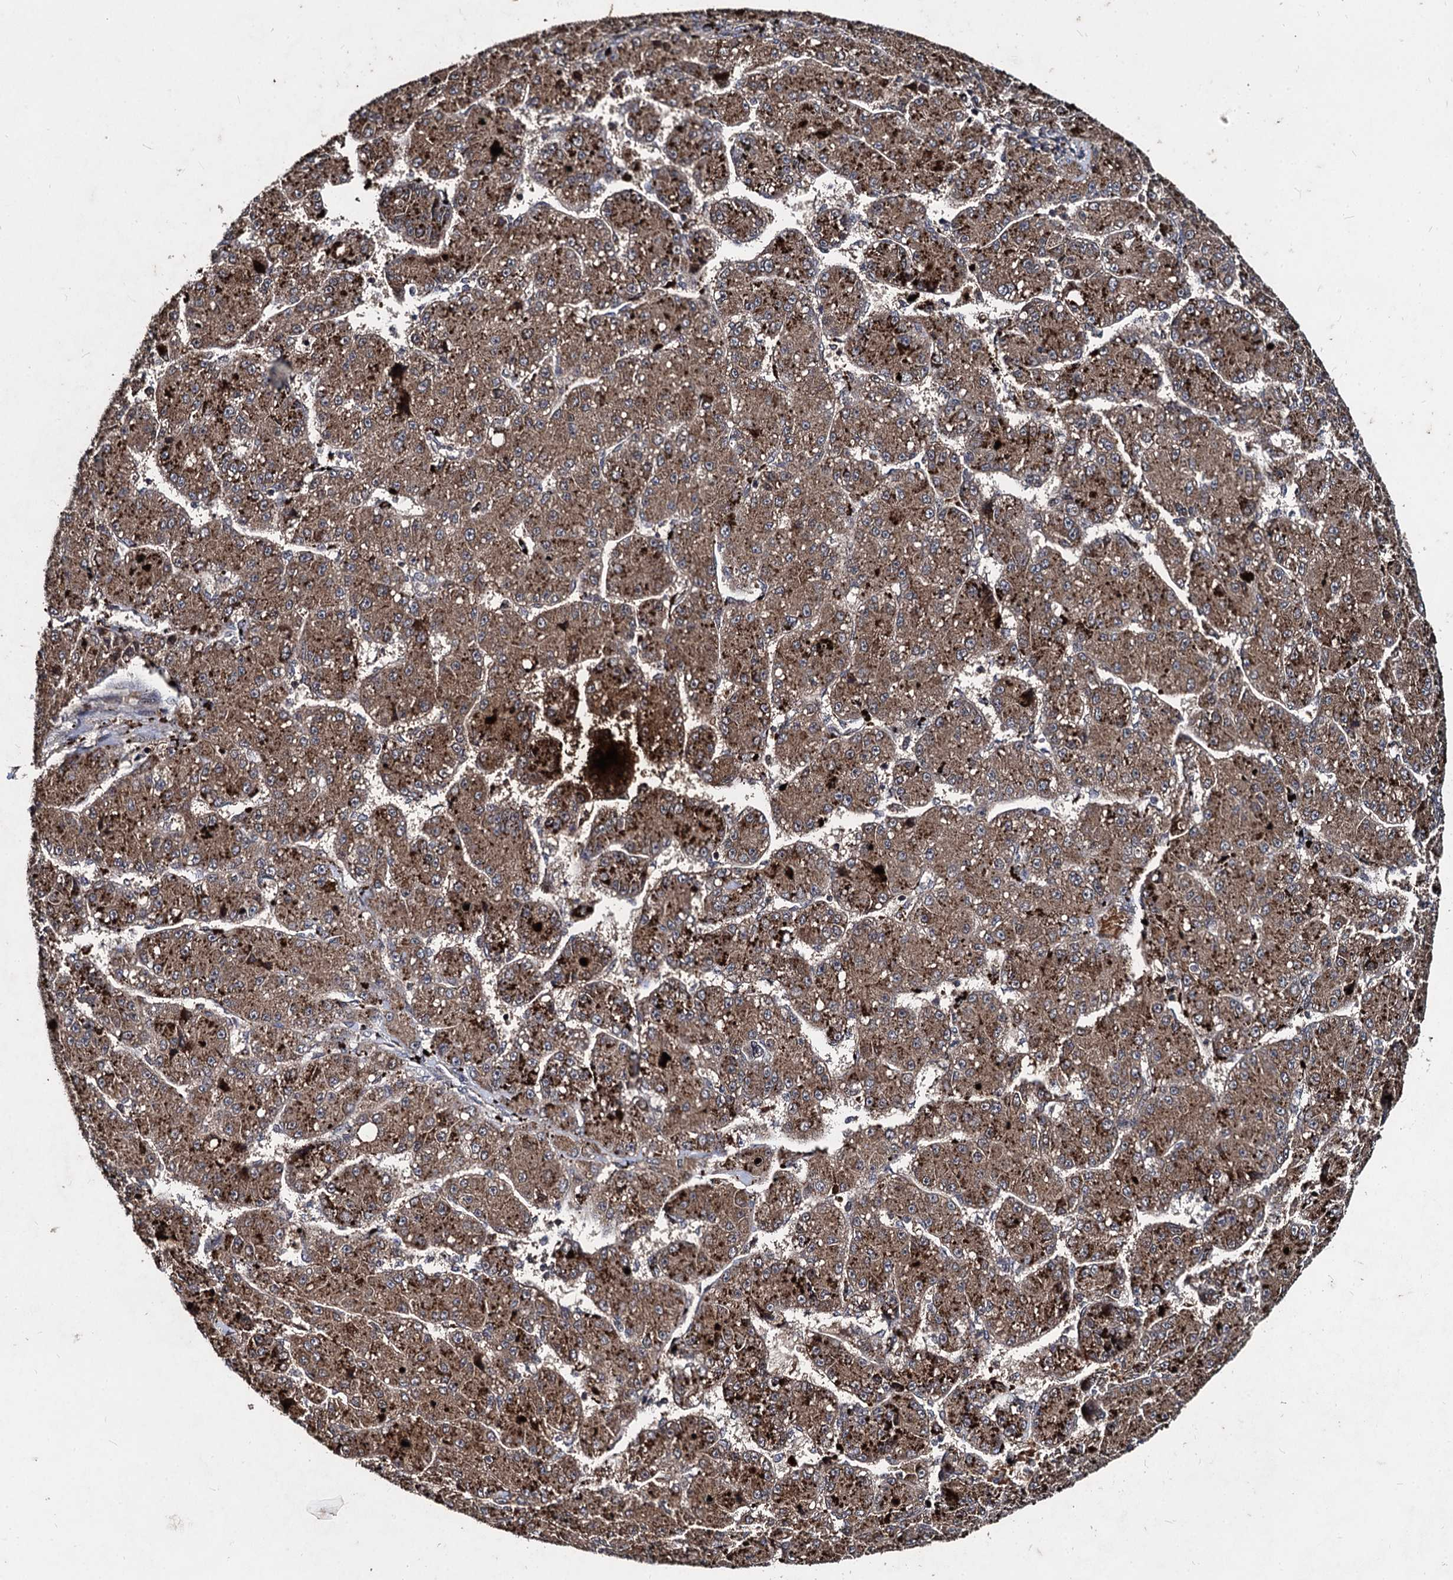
{"staining": {"intensity": "moderate", "quantity": ">75%", "location": "cytoplasmic/membranous"}, "tissue": "liver cancer", "cell_type": "Tumor cells", "image_type": "cancer", "snomed": [{"axis": "morphology", "description": "Carcinoma, Hepatocellular, NOS"}, {"axis": "topography", "description": "Liver"}], "caption": "Human liver hepatocellular carcinoma stained for a protein (brown) demonstrates moderate cytoplasmic/membranous positive expression in approximately >75% of tumor cells.", "gene": "BCL2L2", "patient": {"sex": "male", "age": 67}}